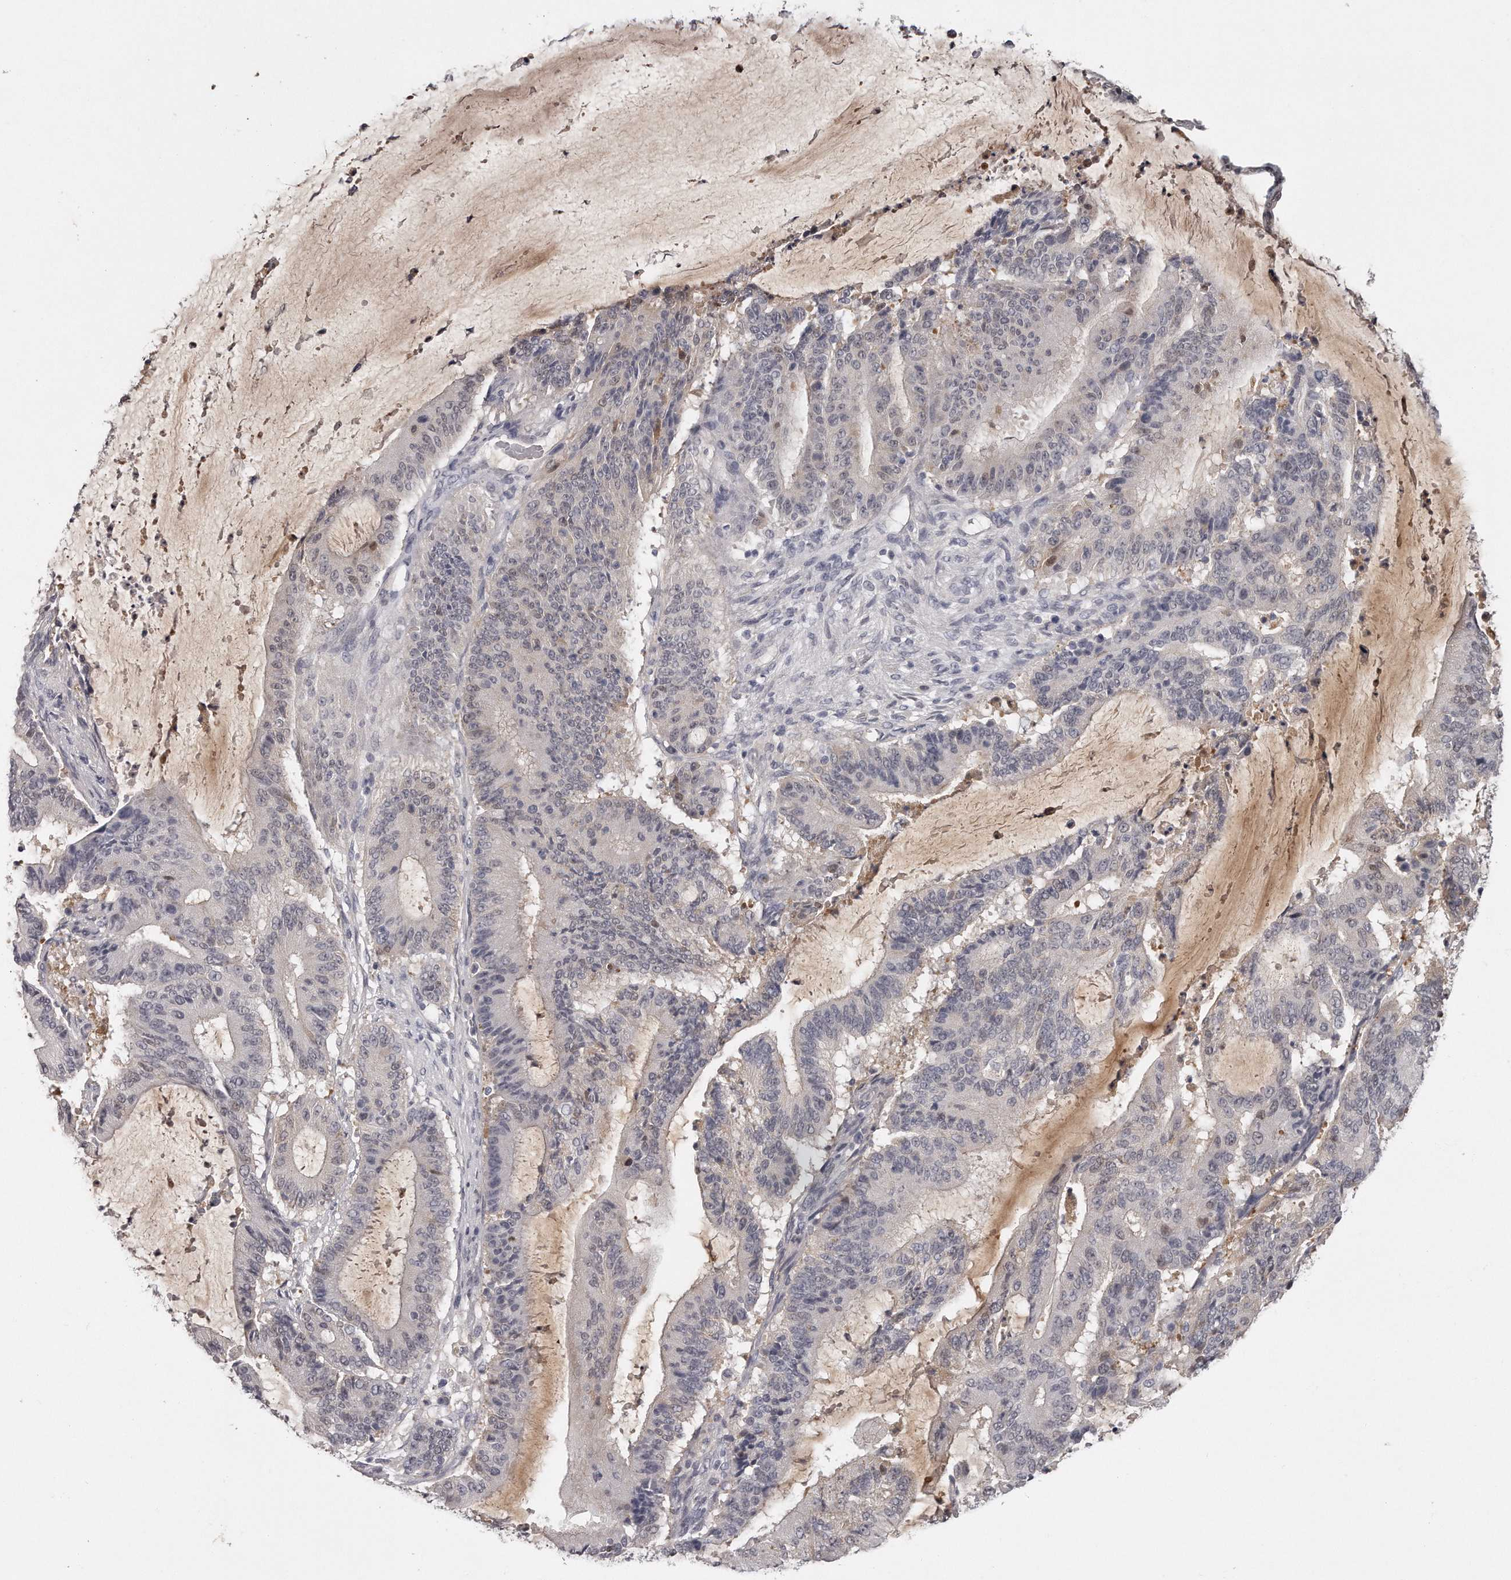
{"staining": {"intensity": "weak", "quantity": "<25%", "location": "nuclear"}, "tissue": "liver cancer", "cell_type": "Tumor cells", "image_type": "cancer", "snomed": [{"axis": "morphology", "description": "Normal tissue, NOS"}, {"axis": "morphology", "description": "Cholangiocarcinoma"}, {"axis": "topography", "description": "Liver"}, {"axis": "topography", "description": "Peripheral nerve tissue"}], "caption": "Protein analysis of liver cancer reveals no significant expression in tumor cells.", "gene": "GGCT", "patient": {"sex": "female", "age": 73}}